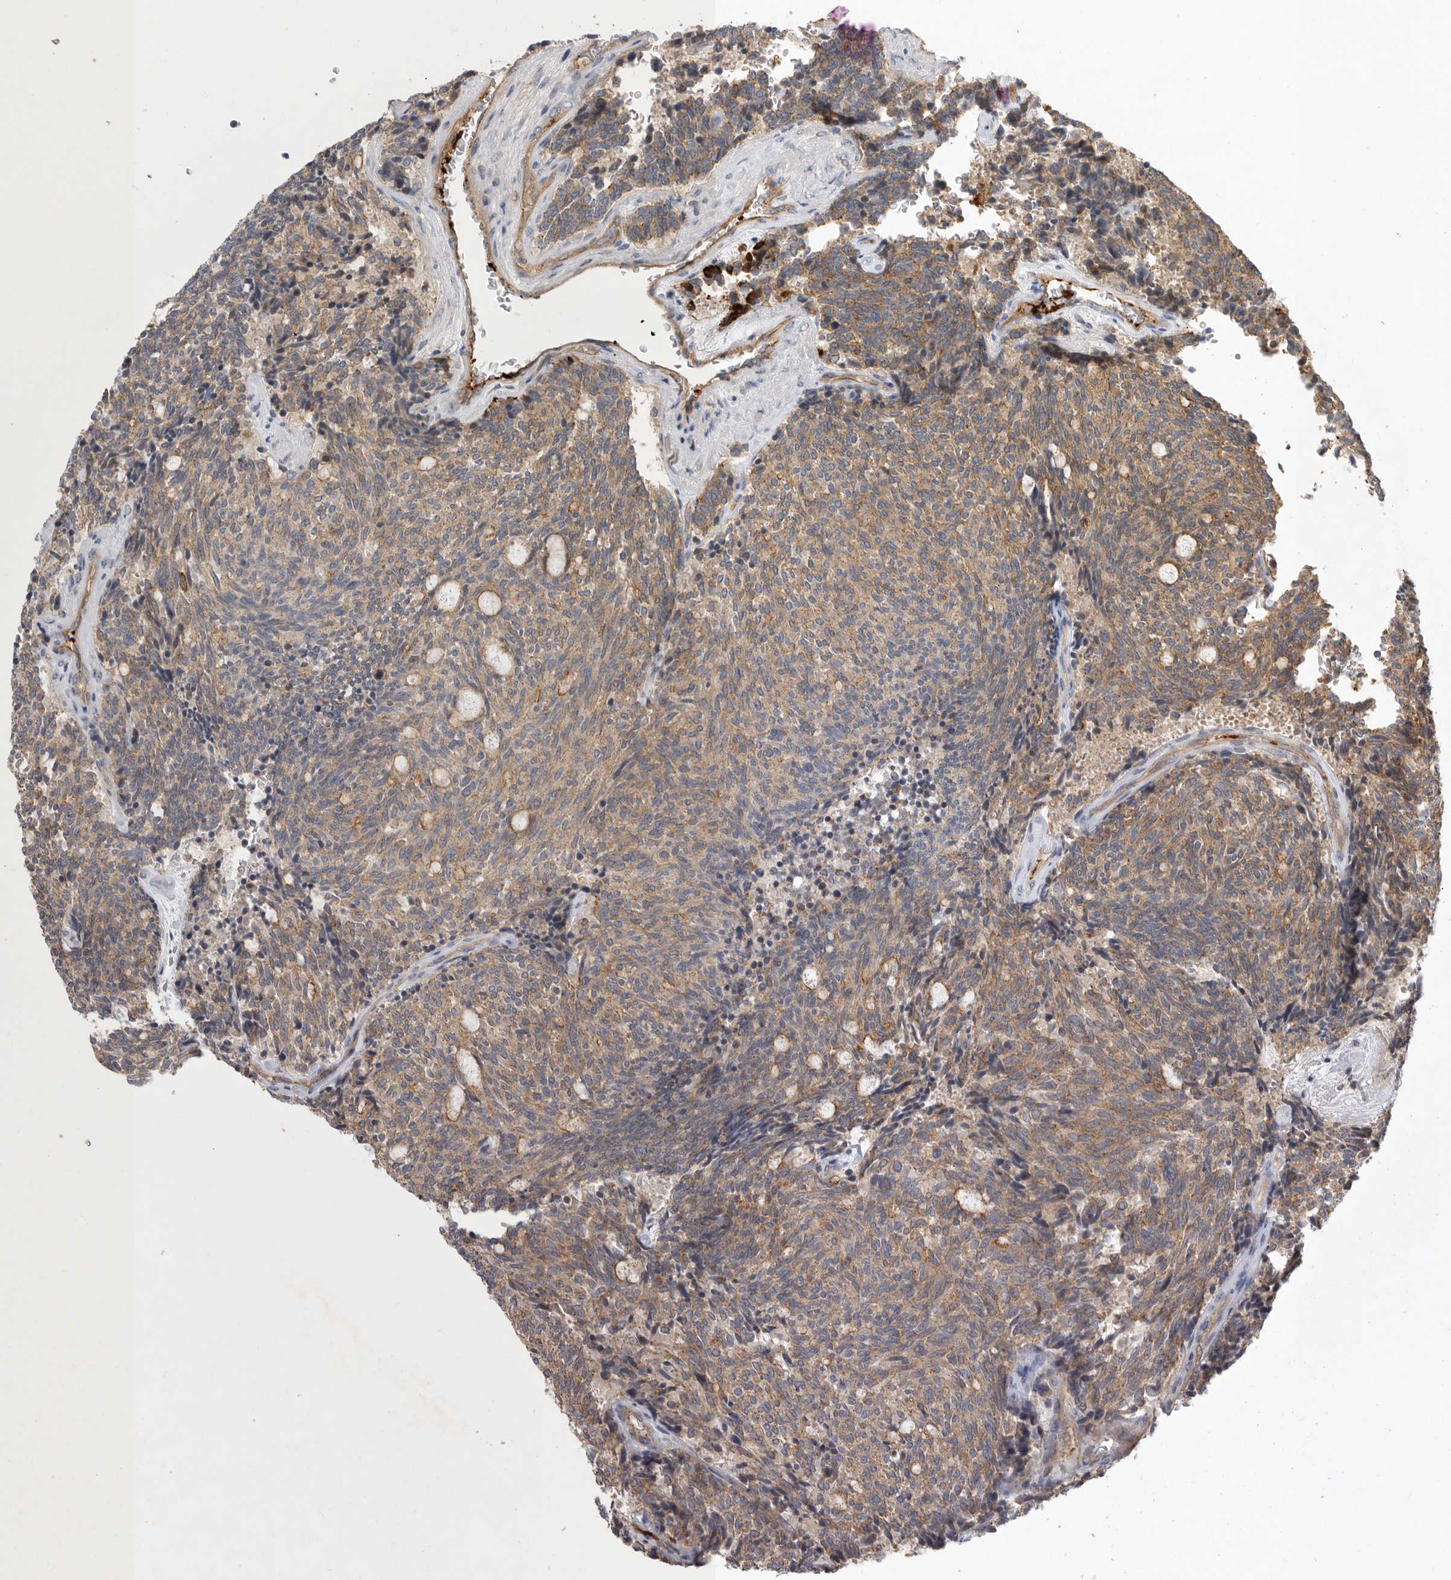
{"staining": {"intensity": "weak", "quantity": ">75%", "location": "cytoplasmic/membranous"}, "tissue": "carcinoid", "cell_type": "Tumor cells", "image_type": "cancer", "snomed": [{"axis": "morphology", "description": "Carcinoid, malignant, NOS"}, {"axis": "topography", "description": "Pancreas"}], "caption": "Protein staining by IHC reveals weak cytoplasmic/membranous expression in about >75% of tumor cells in malignant carcinoid.", "gene": "MLPH", "patient": {"sex": "female", "age": 54}}